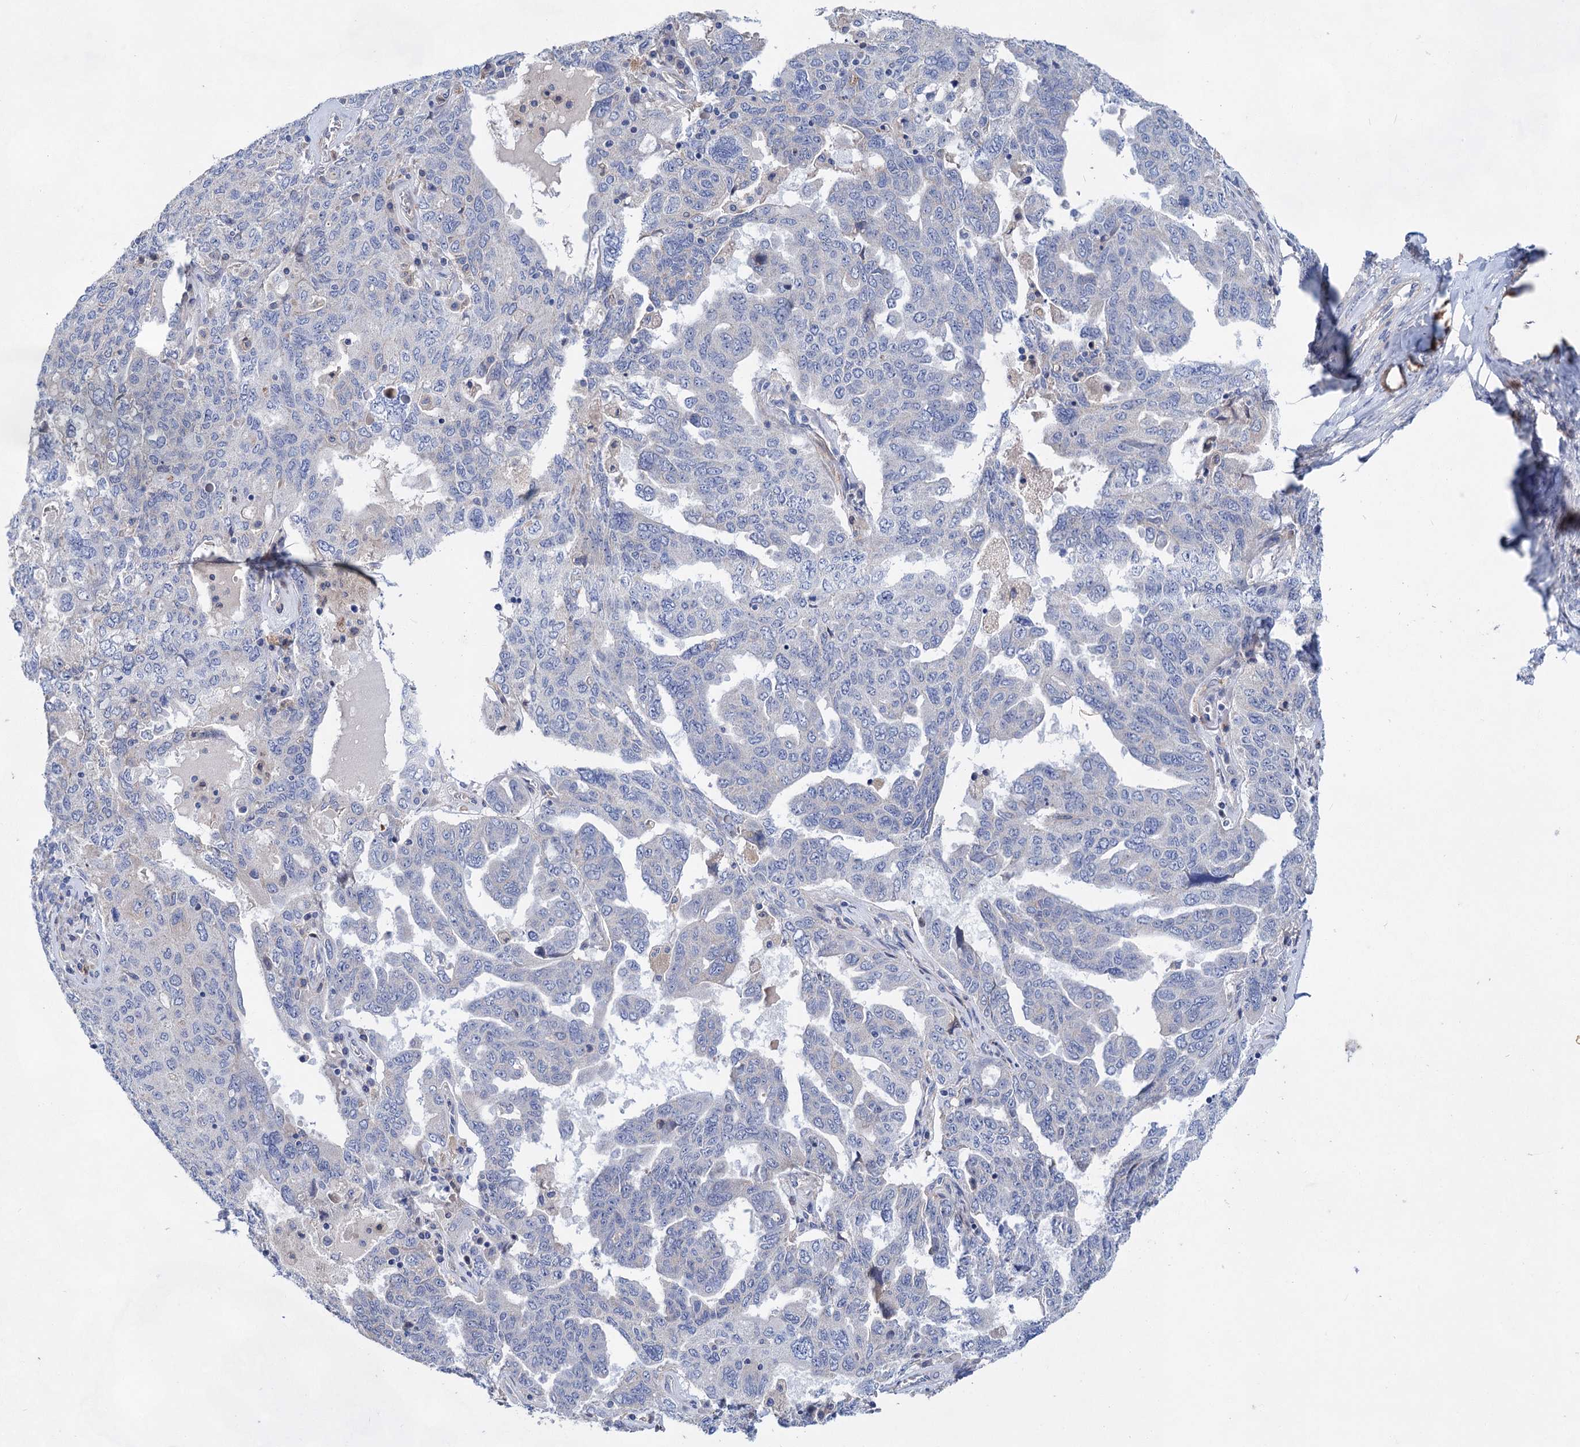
{"staining": {"intensity": "negative", "quantity": "none", "location": "none"}, "tissue": "ovarian cancer", "cell_type": "Tumor cells", "image_type": "cancer", "snomed": [{"axis": "morphology", "description": "Carcinoma, endometroid"}, {"axis": "topography", "description": "Ovary"}], "caption": "A high-resolution micrograph shows immunohistochemistry staining of ovarian endometroid carcinoma, which shows no significant staining in tumor cells. (DAB (3,3'-diaminobenzidine) immunohistochemistry (IHC), high magnification).", "gene": "GPR155", "patient": {"sex": "female", "age": 62}}